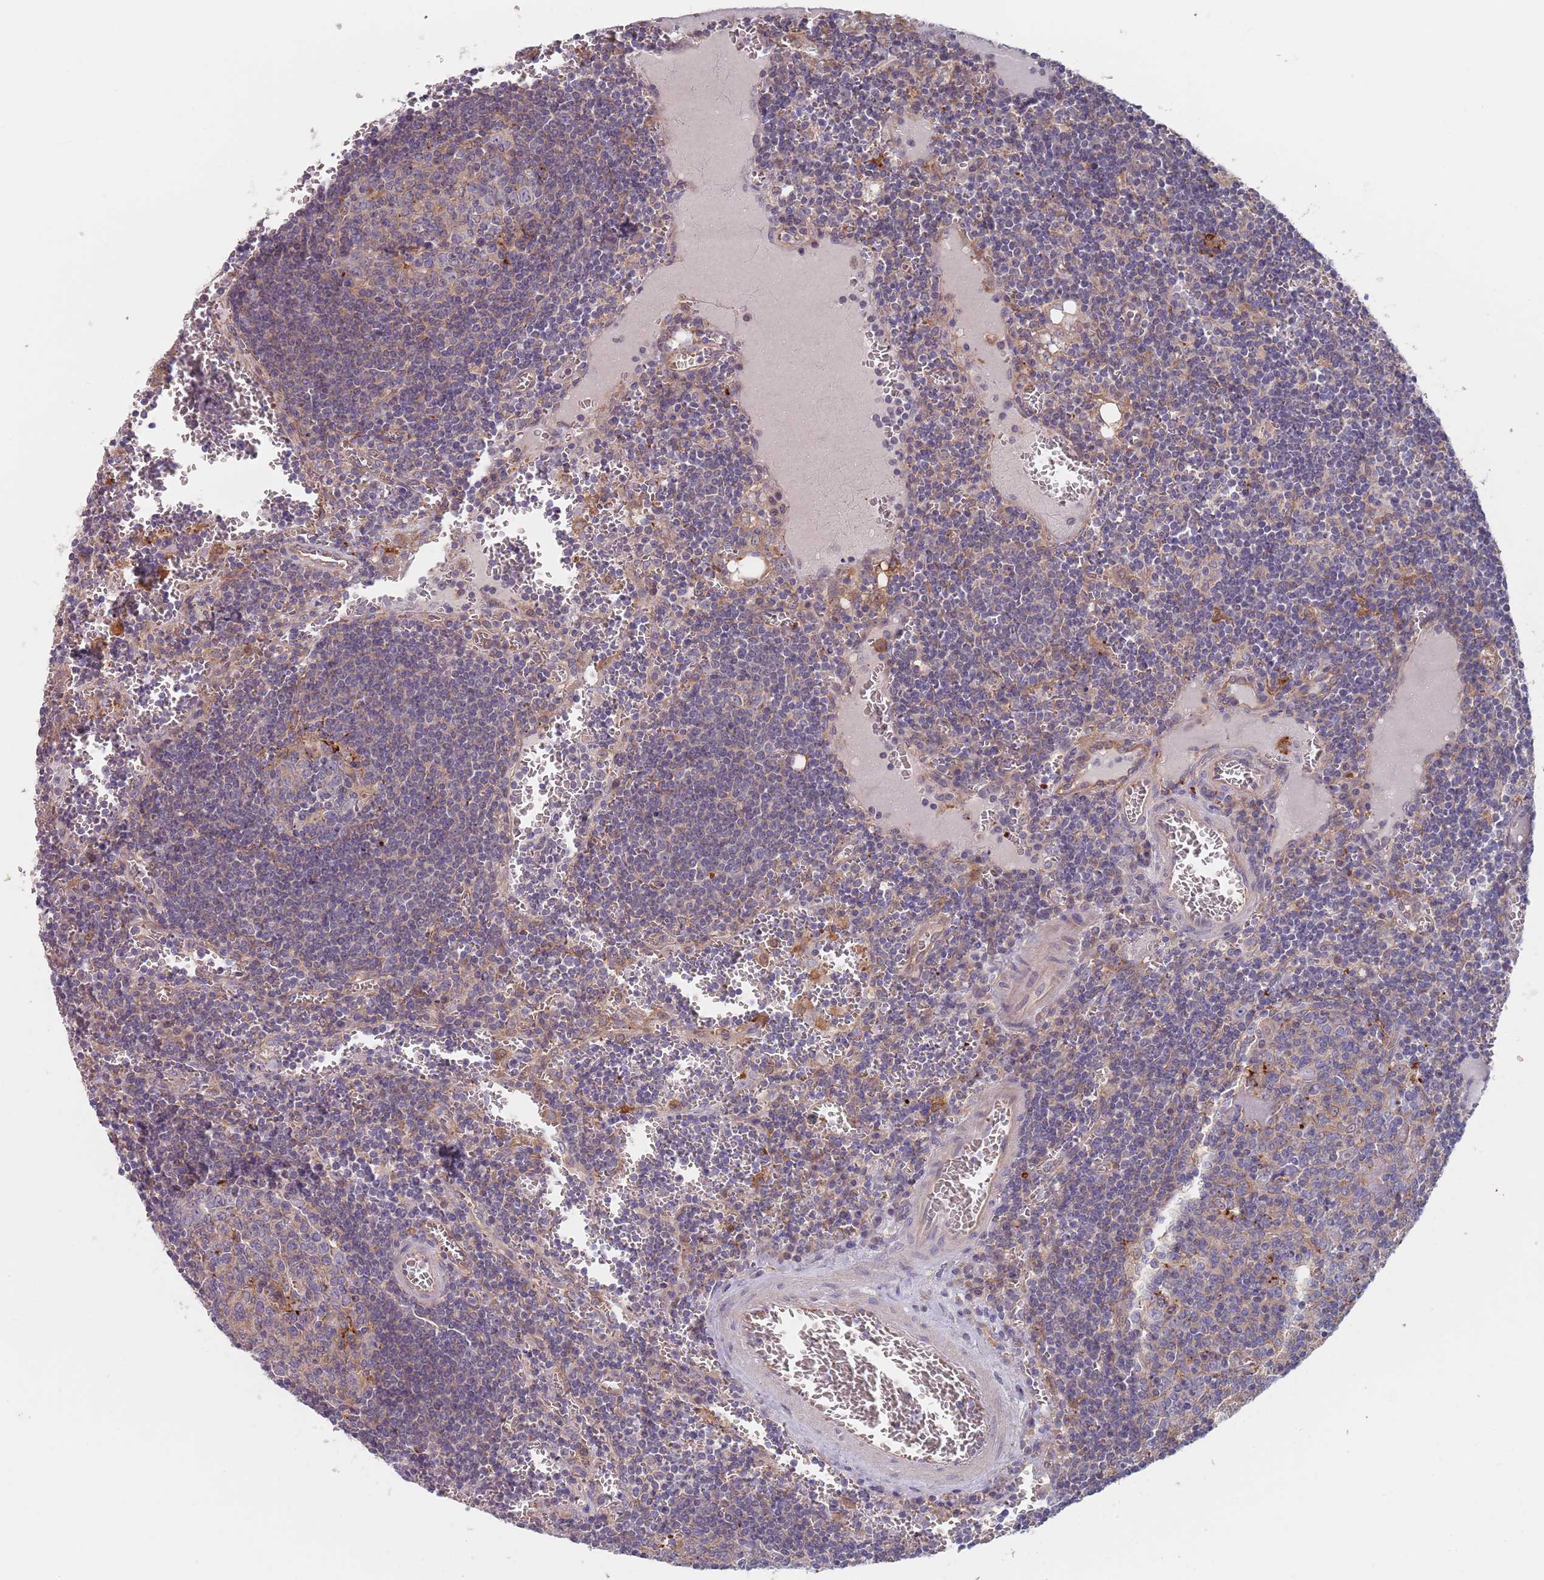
{"staining": {"intensity": "negative", "quantity": "none", "location": "none"}, "tissue": "lymph node", "cell_type": "Germinal center cells", "image_type": "normal", "snomed": [{"axis": "morphology", "description": "Normal tissue, NOS"}, {"axis": "topography", "description": "Lymph node"}], "caption": "Protein analysis of normal lymph node exhibits no significant expression in germinal center cells.", "gene": "APPL2", "patient": {"sex": "female", "age": 73}}